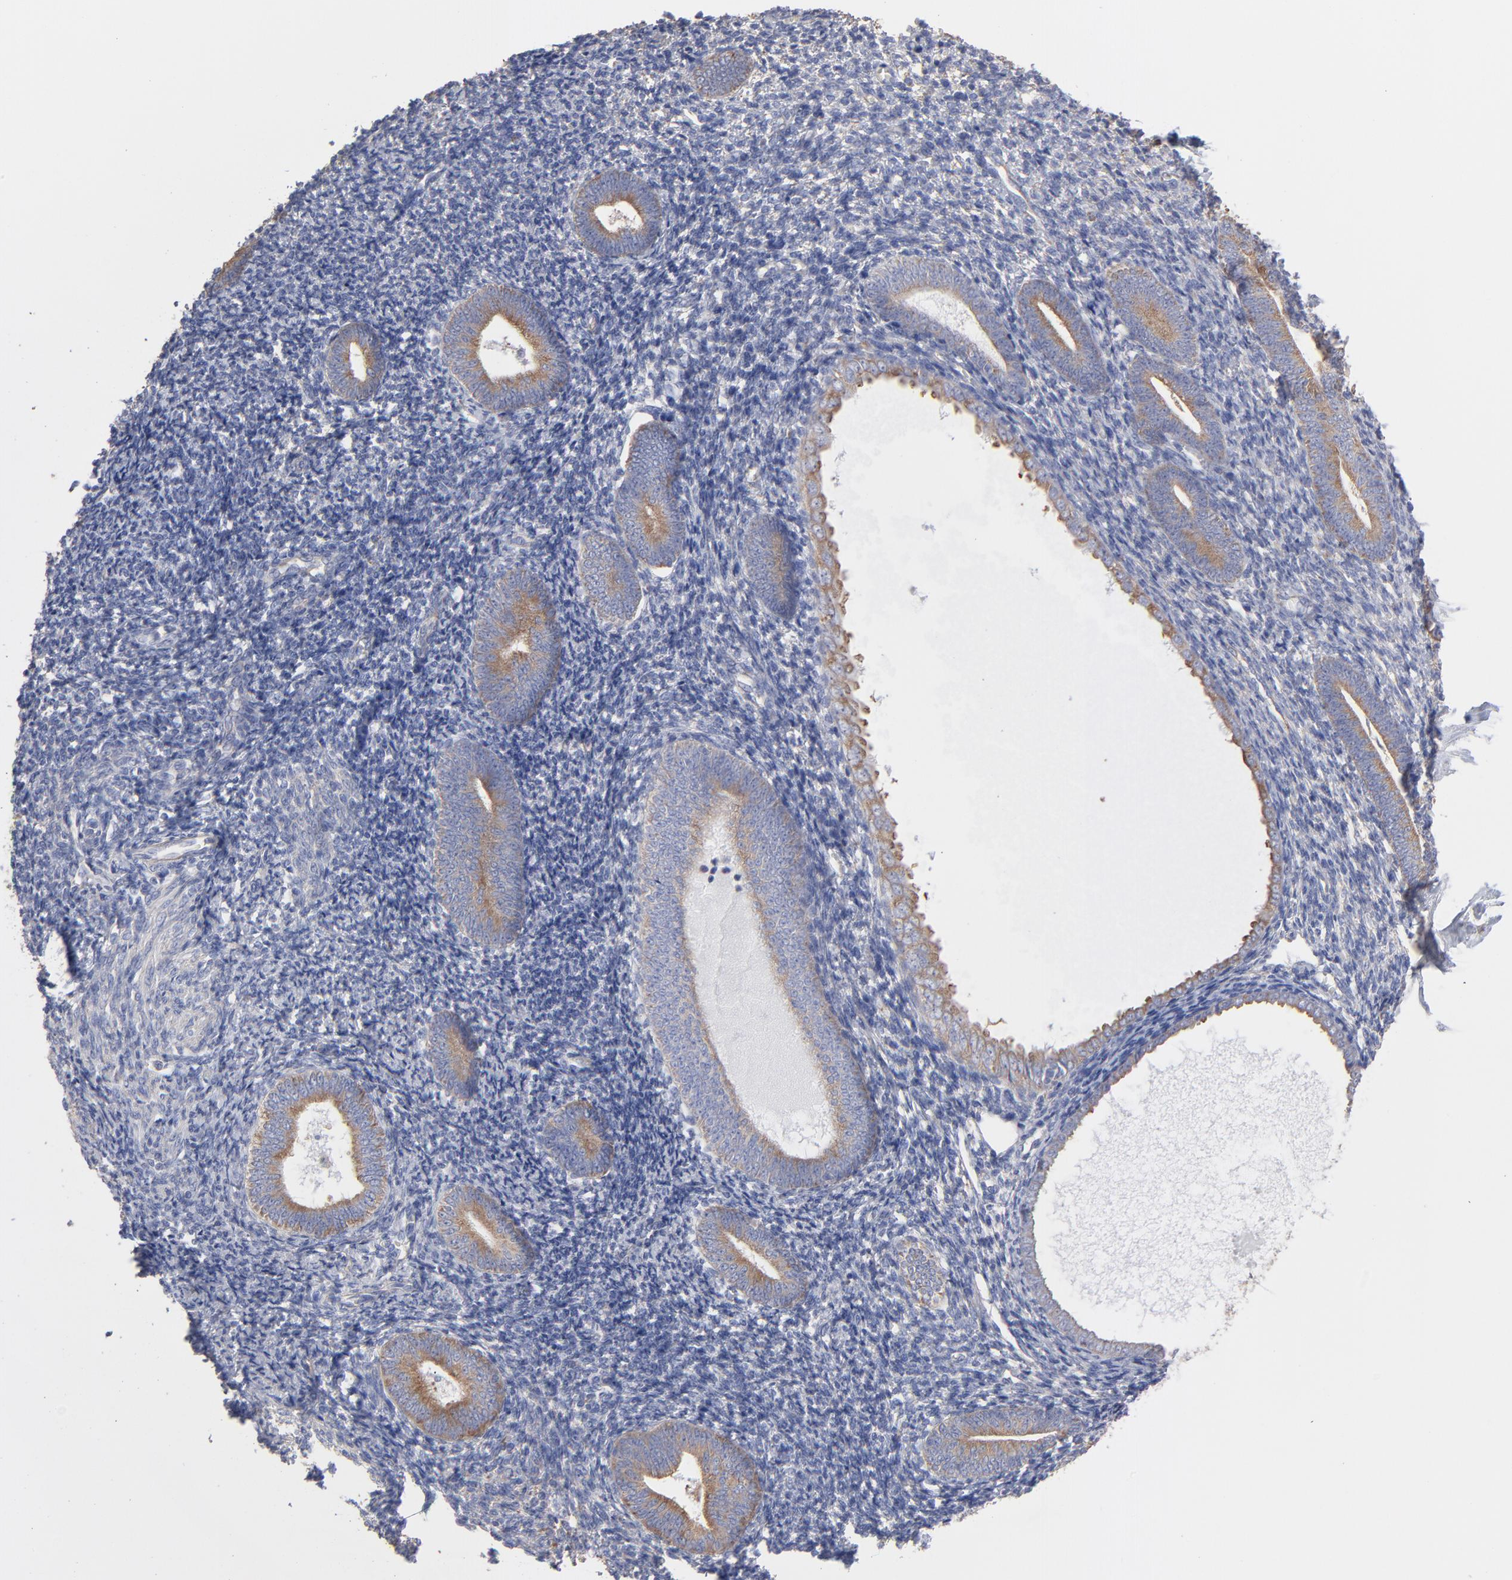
{"staining": {"intensity": "weak", "quantity": ">75%", "location": "cytoplasmic/membranous"}, "tissue": "endometrium", "cell_type": "Cells in endometrial stroma", "image_type": "normal", "snomed": [{"axis": "morphology", "description": "Normal tissue, NOS"}, {"axis": "topography", "description": "Endometrium"}], "caption": "A high-resolution photomicrograph shows immunohistochemistry (IHC) staining of benign endometrium, which demonstrates weak cytoplasmic/membranous staining in about >75% of cells in endometrial stroma. (Brightfield microscopy of DAB IHC at high magnification).", "gene": "RPL3", "patient": {"sex": "female", "age": 57}}